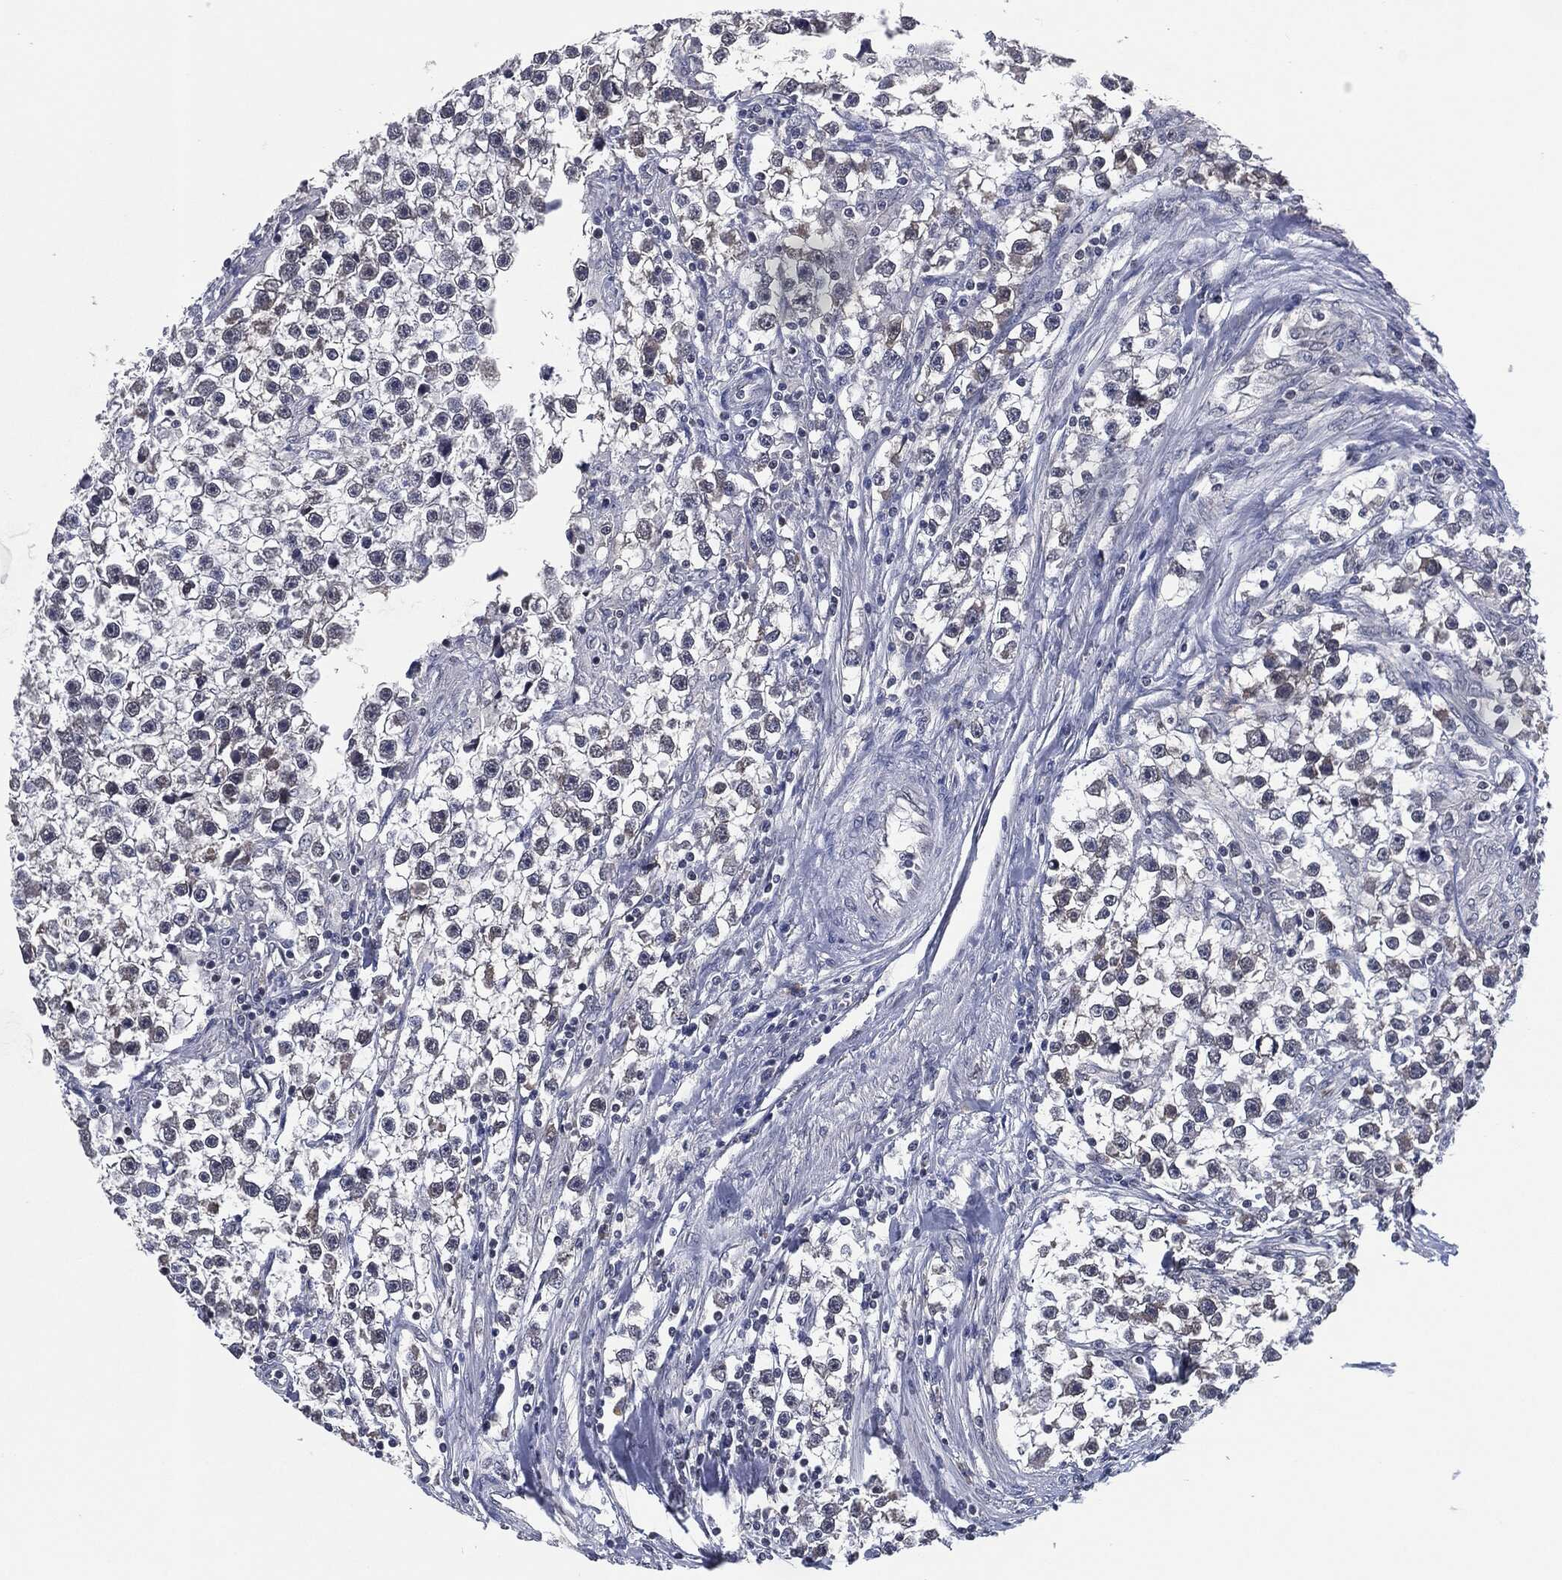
{"staining": {"intensity": "negative", "quantity": "none", "location": "none"}, "tissue": "testis cancer", "cell_type": "Tumor cells", "image_type": "cancer", "snomed": [{"axis": "morphology", "description": "Seminoma, NOS"}, {"axis": "topography", "description": "Testis"}], "caption": "Immunohistochemistry of testis cancer reveals no expression in tumor cells.", "gene": "IL2RG", "patient": {"sex": "male", "age": 59}}